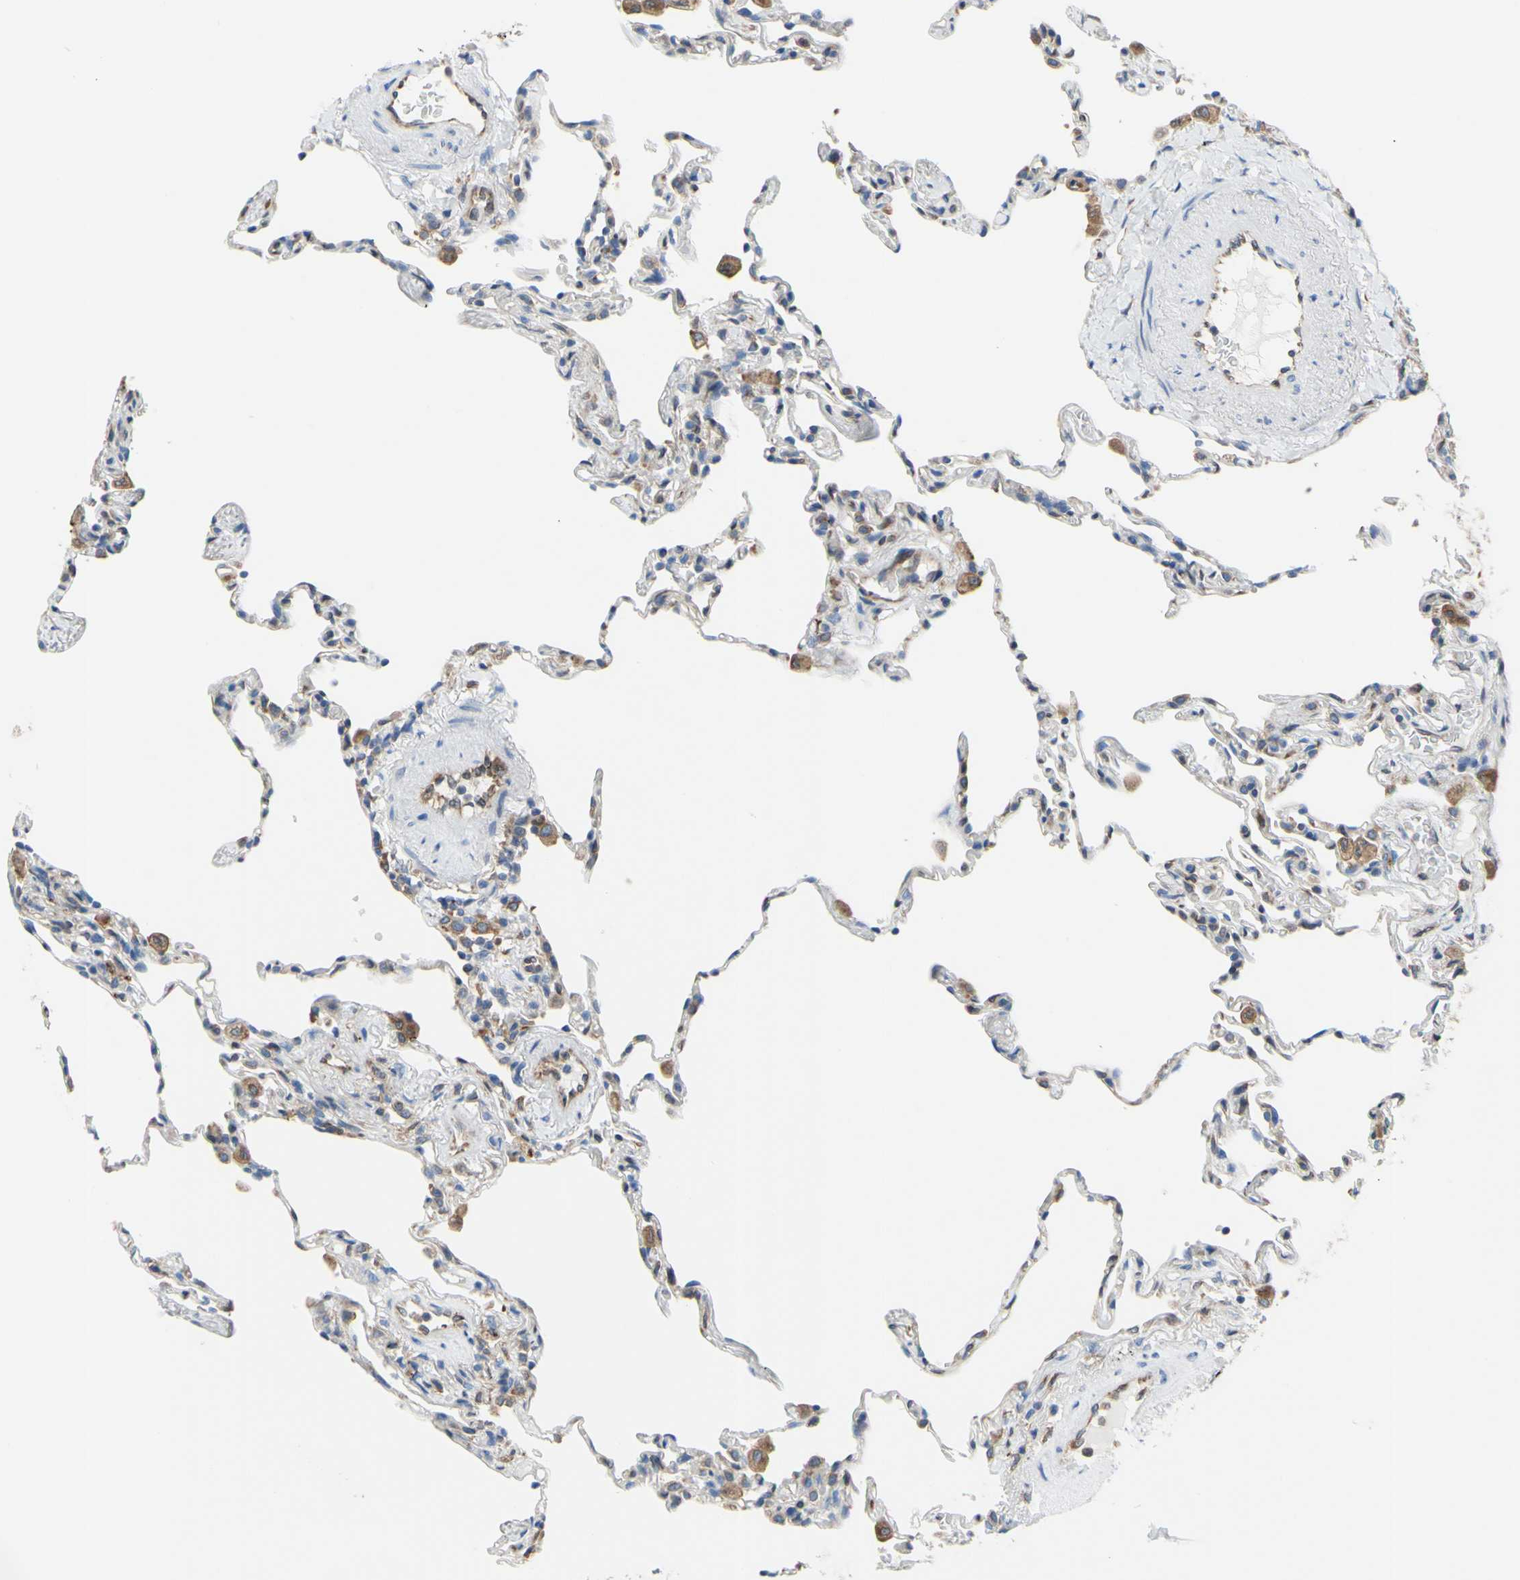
{"staining": {"intensity": "weak", "quantity": "<25%", "location": "cytoplasmic/membranous"}, "tissue": "lung", "cell_type": "Alveolar cells", "image_type": "normal", "snomed": [{"axis": "morphology", "description": "Normal tissue, NOS"}, {"axis": "topography", "description": "Lung"}], "caption": "The IHC image has no significant expression in alveolar cells of lung. (DAB IHC with hematoxylin counter stain).", "gene": "MGST2", "patient": {"sex": "male", "age": 59}}